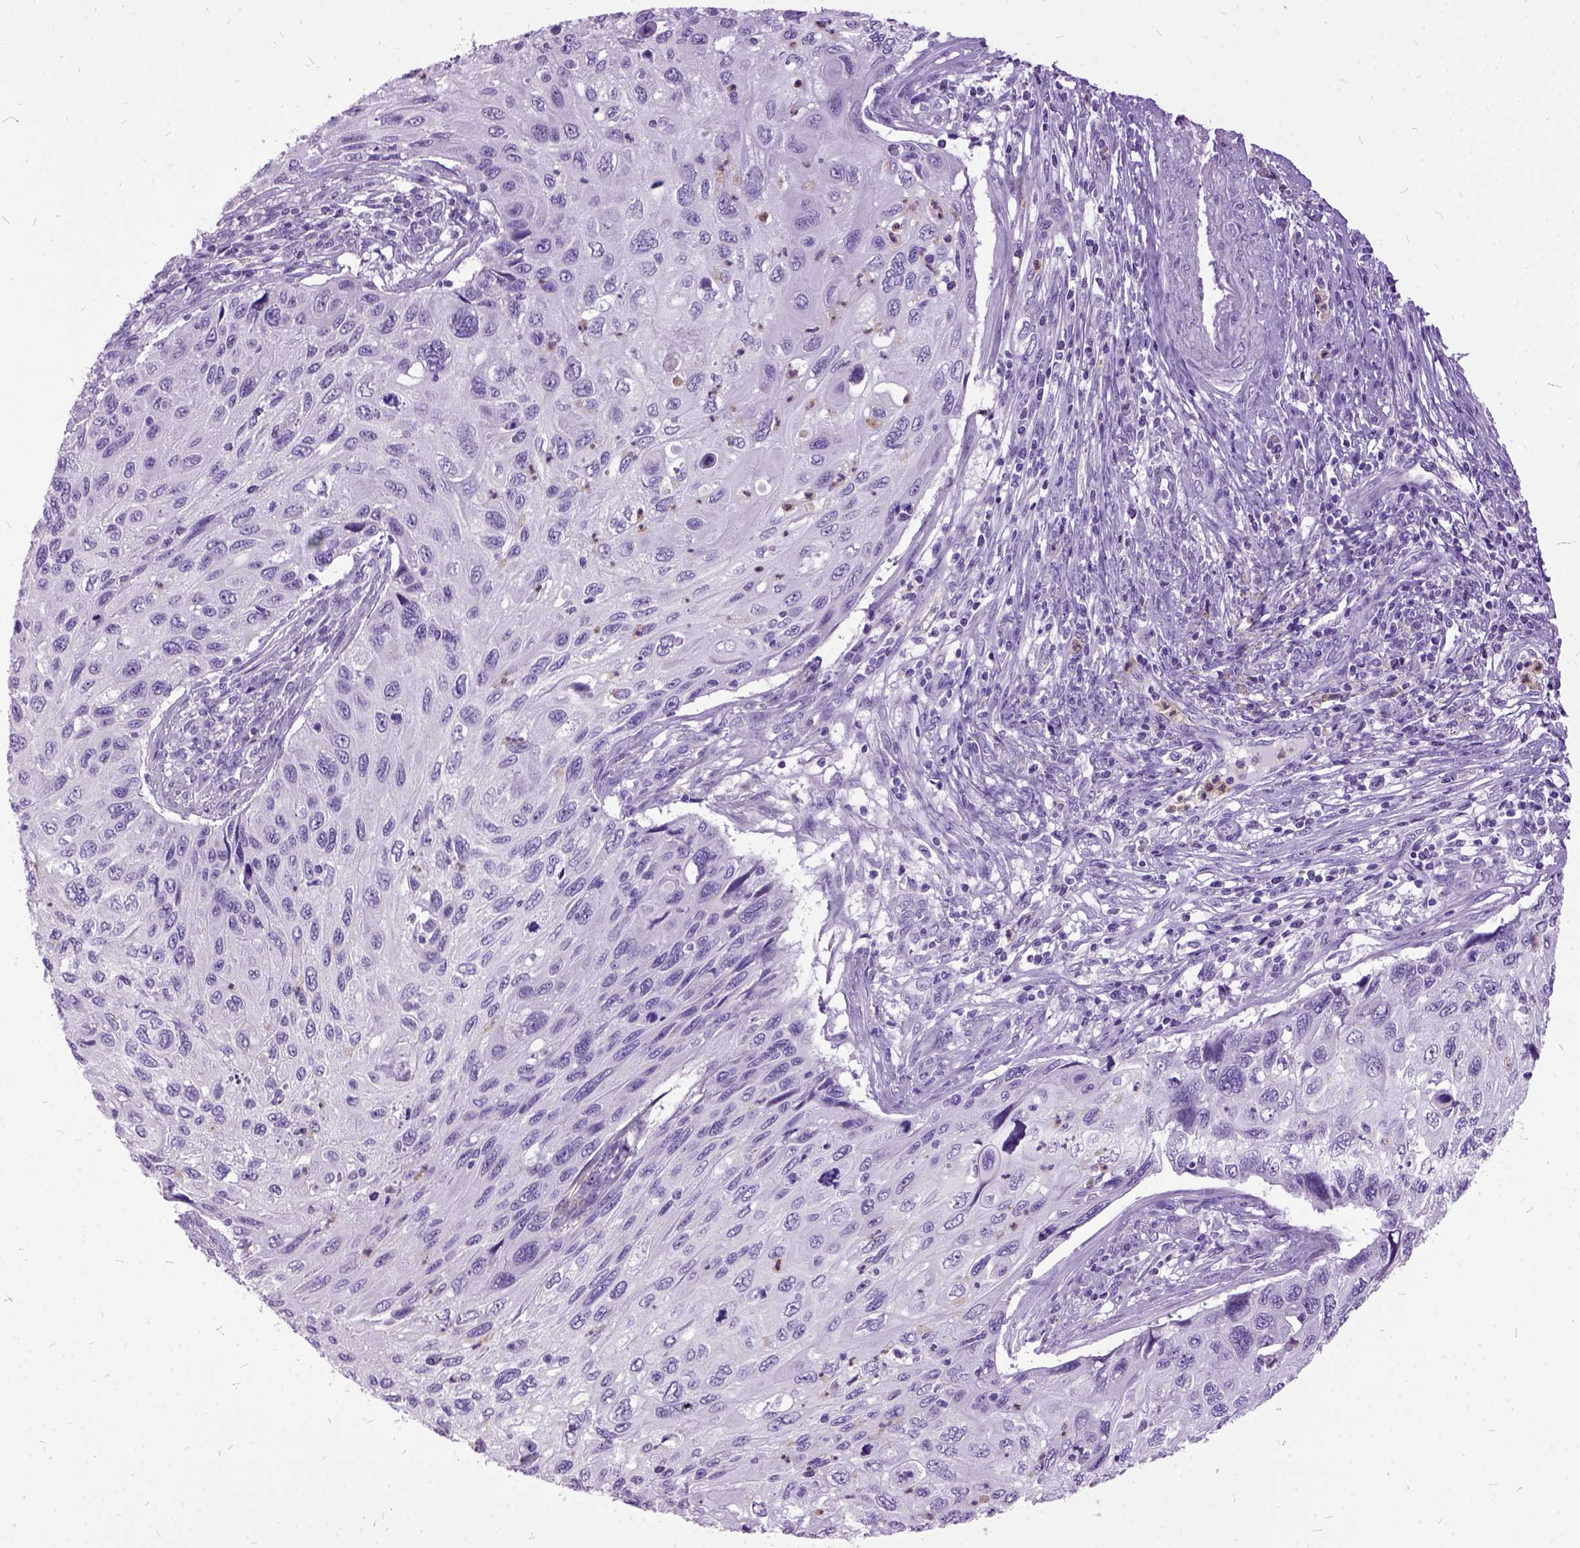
{"staining": {"intensity": "negative", "quantity": "none", "location": "none"}, "tissue": "cervical cancer", "cell_type": "Tumor cells", "image_type": "cancer", "snomed": [{"axis": "morphology", "description": "Squamous cell carcinoma, NOS"}, {"axis": "topography", "description": "Cervix"}], "caption": "Micrograph shows no protein expression in tumor cells of cervical squamous cell carcinoma tissue.", "gene": "MME", "patient": {"sex": "female", "age": 70}}